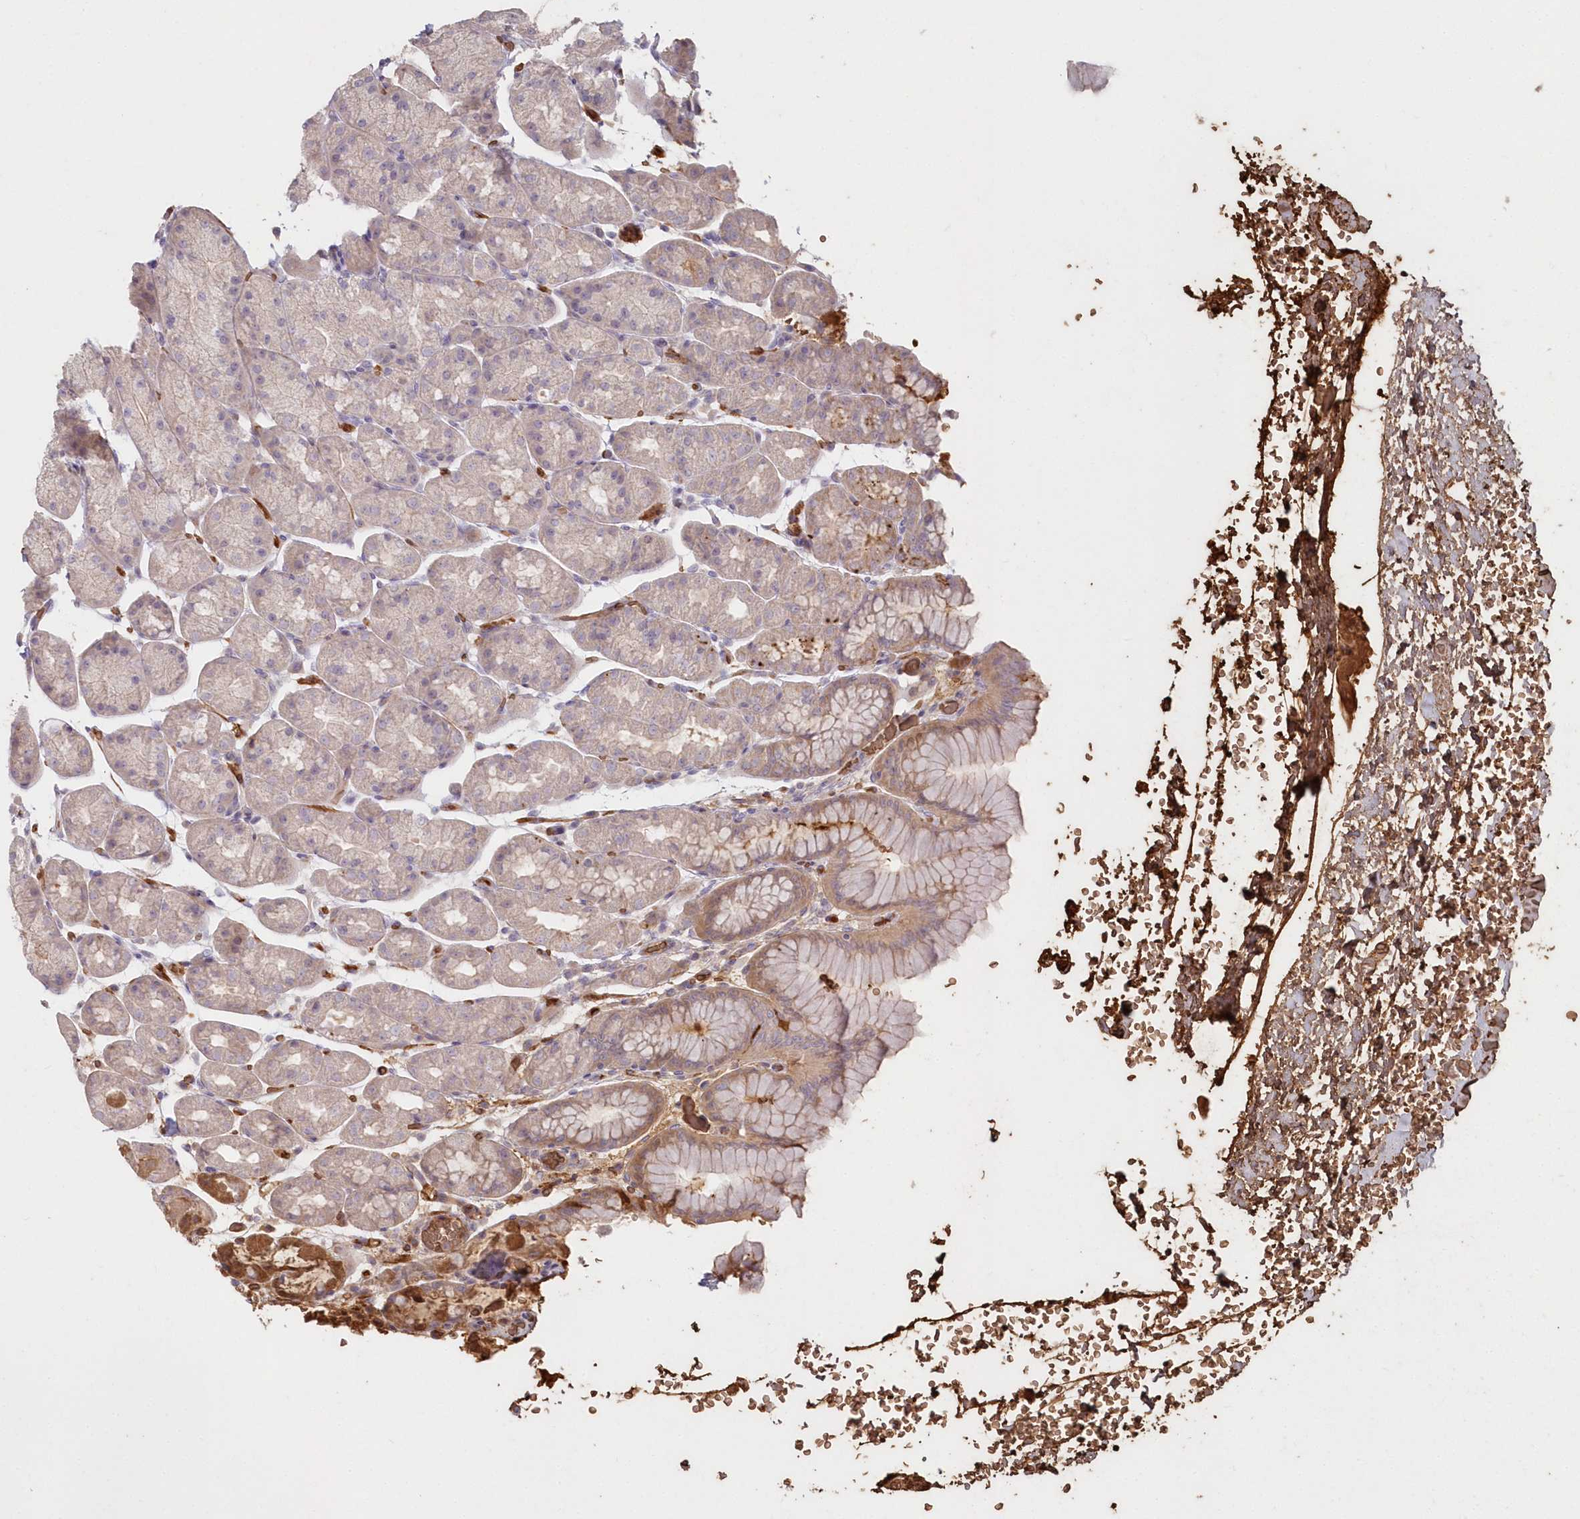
{"staining": {"intensity": "weak", "quantity": "<25%", "location": "cytoplasmic/membranous"}, "tissue": "stomach", "cell_type": "Glandular cells", "image_type": "normal", "snomed": [{"axis": "morphology", "description": "Normal tissue, NOS"}, {"axis": "topography", "description": "Stomach"}], "caption": "Immunohistochemical staining of benign stomach displays no significant staining in glandular cells.", "gene": "SERINC1", "patient": {"sex": "male", "age": 42}}